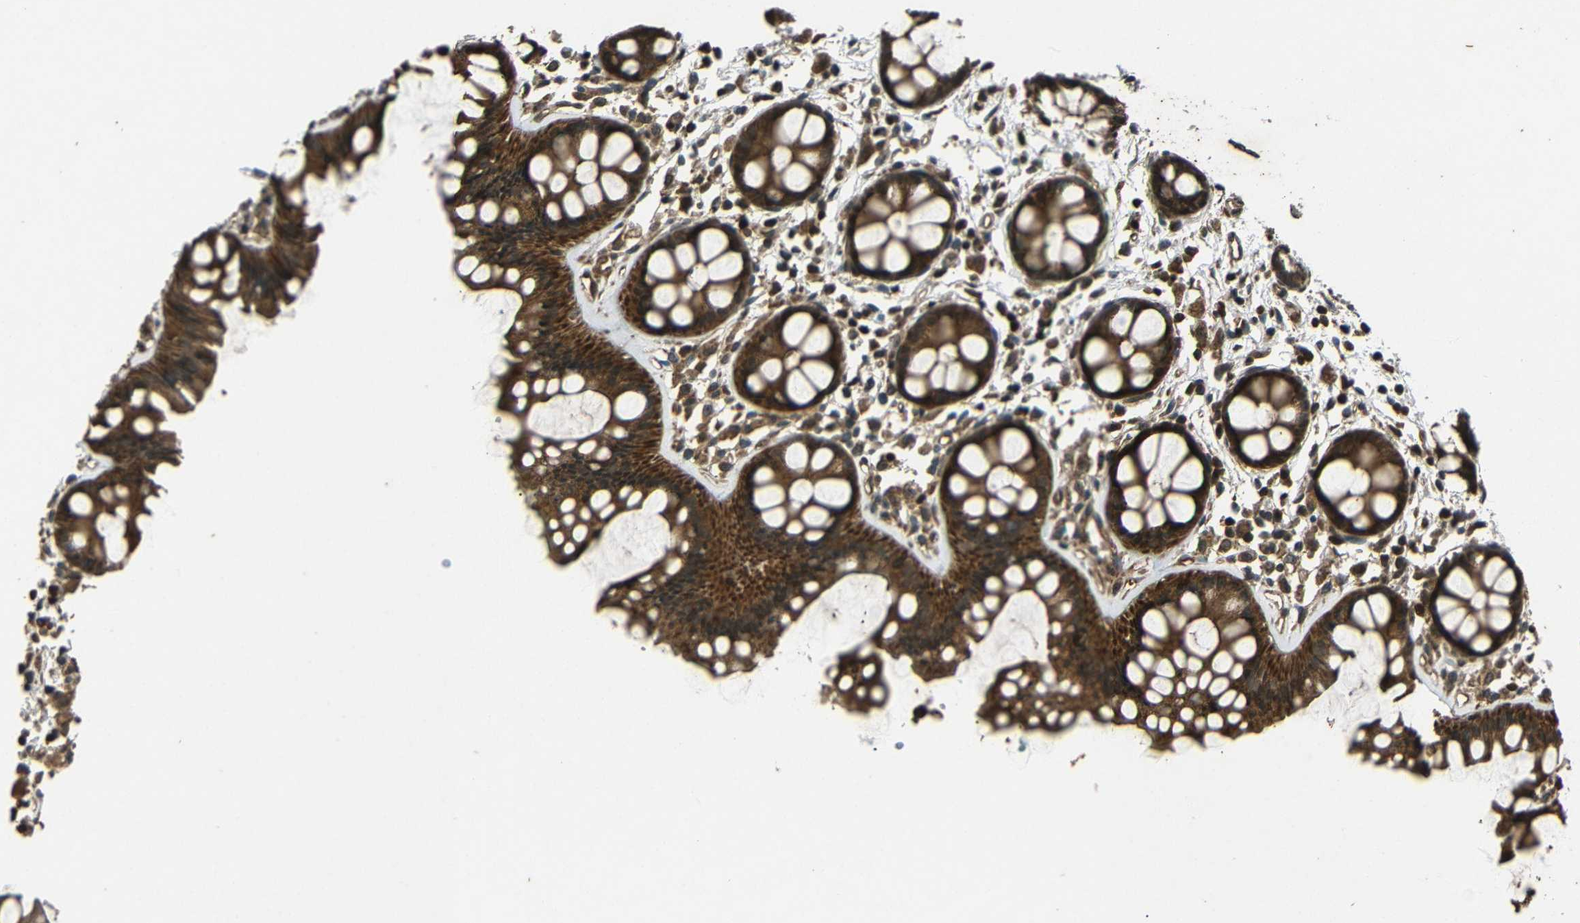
{"staining": {"intensity": "strong", "quantity": ">75%", "location": "cytoplasmic/membranous"}, "tissue": "rectum", "cell_type": "Glandular cells", "image_type": "normal", "snomed": [{"axis": "morphology", "description": "Normal tissue, NOS"}, {"axis": "topography", "description": "Rectum"}], "caption": "Immunohistochemistry (IHC) of benign rectum displays high levels of strong cytoplasmic/membranous expression in about >75% of glandular cells. The staining is performed using DAB (3,3'-diaminobenzidine) brown chromogen to label protein expression. The nuclei are counter-stained blue using hematoxylin.", "gene": "PLK2", "patient": {"sex": "female", "age": 66}}